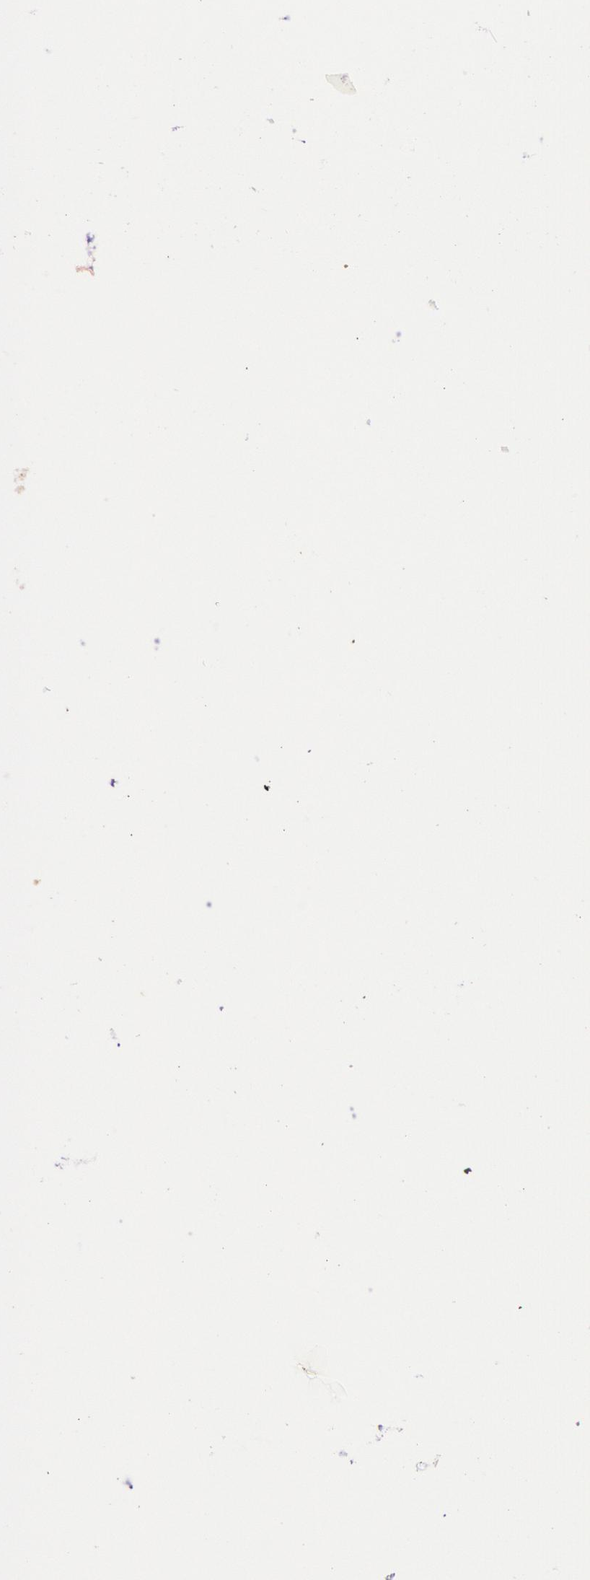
{"staining": {"intensity": "weak", "quantity": "<25%", "location": "cytoplasmic/membranous,nuclear"}, "tissue": "lung cancer", "cell_type": "Tumor cells", "image_type": "cancer", "snomed": [{"axis": "morphology", "description": "Adenocarcinoma, NOS"}, {"axis": "topography", "description": "Lung"}], "caption": "Lung cancer (adenocarcinoma) was stained to show a protein in brown. There is no significant expression in tumor cells. The staining was performed using DAB to visualize the protein expression in brown, while the nuclei were stained in blue with hematoxylin (Magnification: 20x).", "gene": "RTL10", "patient": {"sex": "female", "age": 44}}